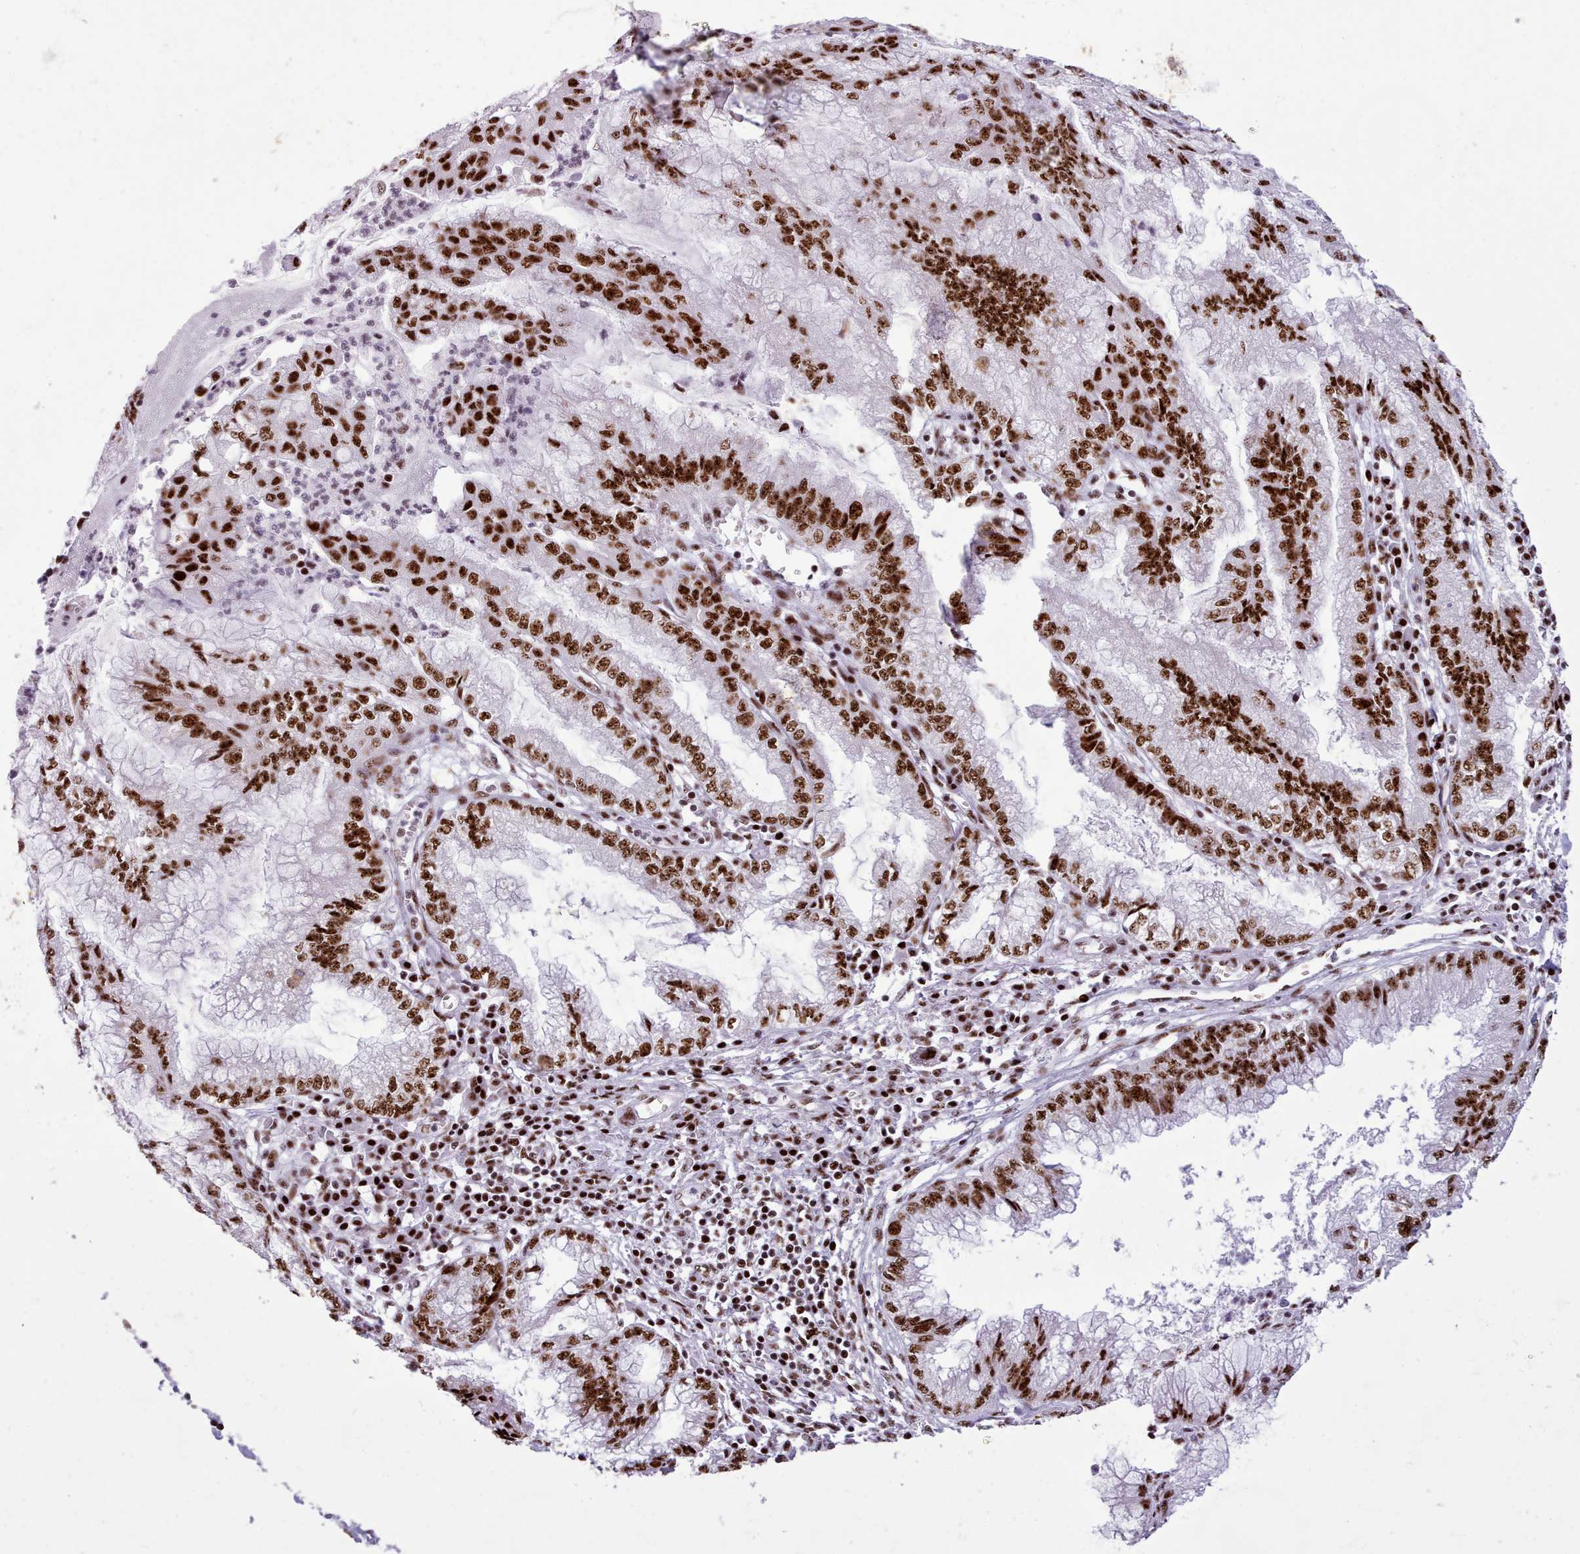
{"staining": {"intensity": "strong", "quantity": ">75%", "location": "nuclear"}, "tissue": "pancreatic cancer", "cell_type": "Tumor cells", "image_type": "cancer", "snomed": [{"axis": "morphology", "description": "Adenocarcinoma, NOS"}, {"axis": "topography", "description": "Pancreas"}], "caption": "The micrograph shows staining of pancreatic cancer, revealing strong nuclear protein expression (brown color) within tumor cells.", "gene": "TMEM35B", "patient": {"sex": "male", "age": 73}}